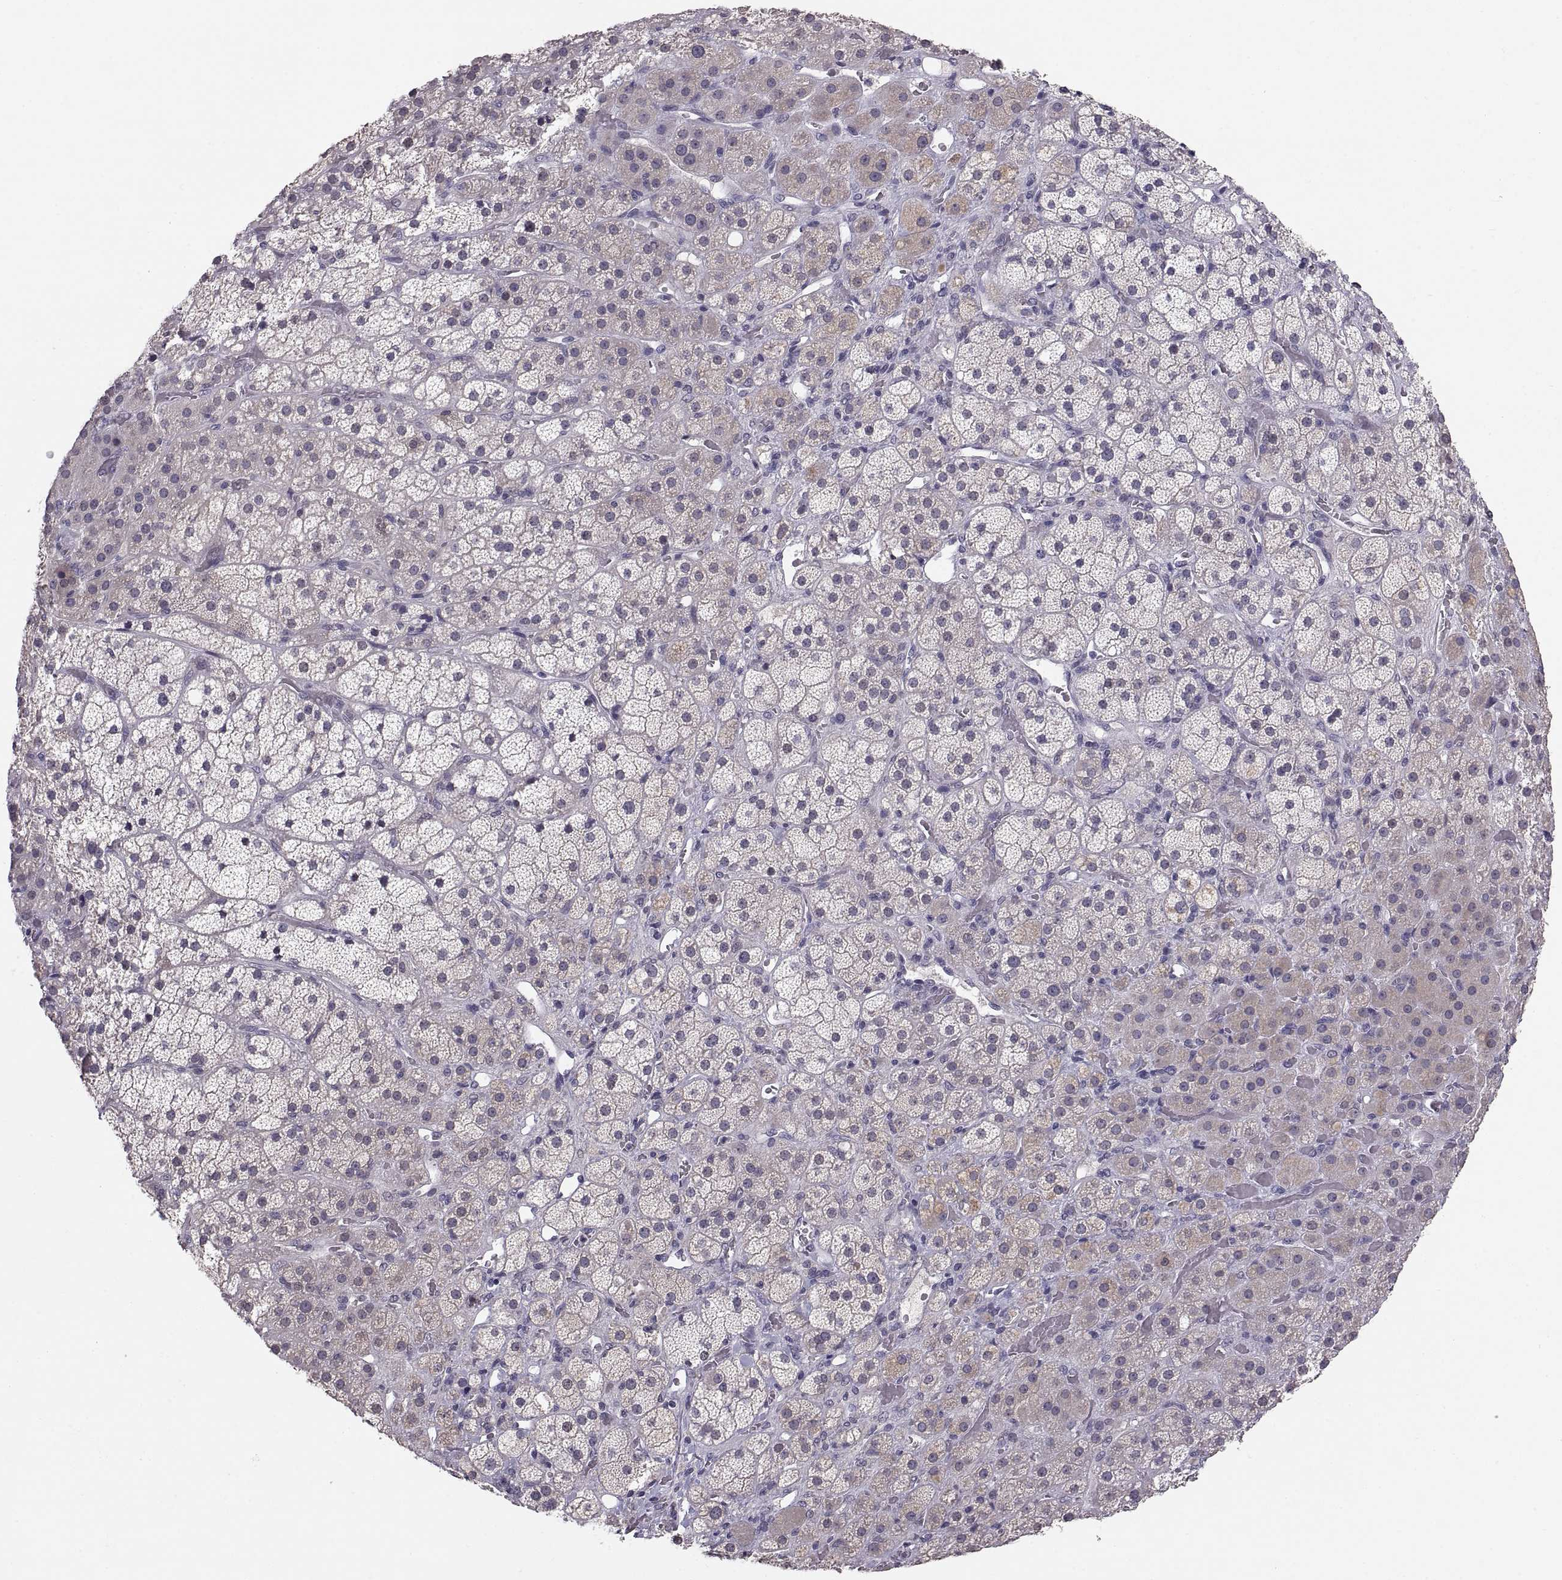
{"staining": {"intensity": "negative", "quantity": "none", "location": "none"}, "tissue": "adrenal gland", "cell_type": "Glandular cells", "image_type": "normal", "snomed": [{"axis": "morphology", "description": "Normal tissue, NOS"}, {"axis": "topography", "description": "Adrenal gland"}], "caption": "IHC histopathology image of unremarkable adrenal gland: adrenal gland stained with DAB demonstrates no significant protein positivity in glandular cells. (Brightfield microscopy of DAB immunohistochemistry (IHC) at high magnification).", "gene": "PAX2", "patient": {"sex": "male", "age": 57}}